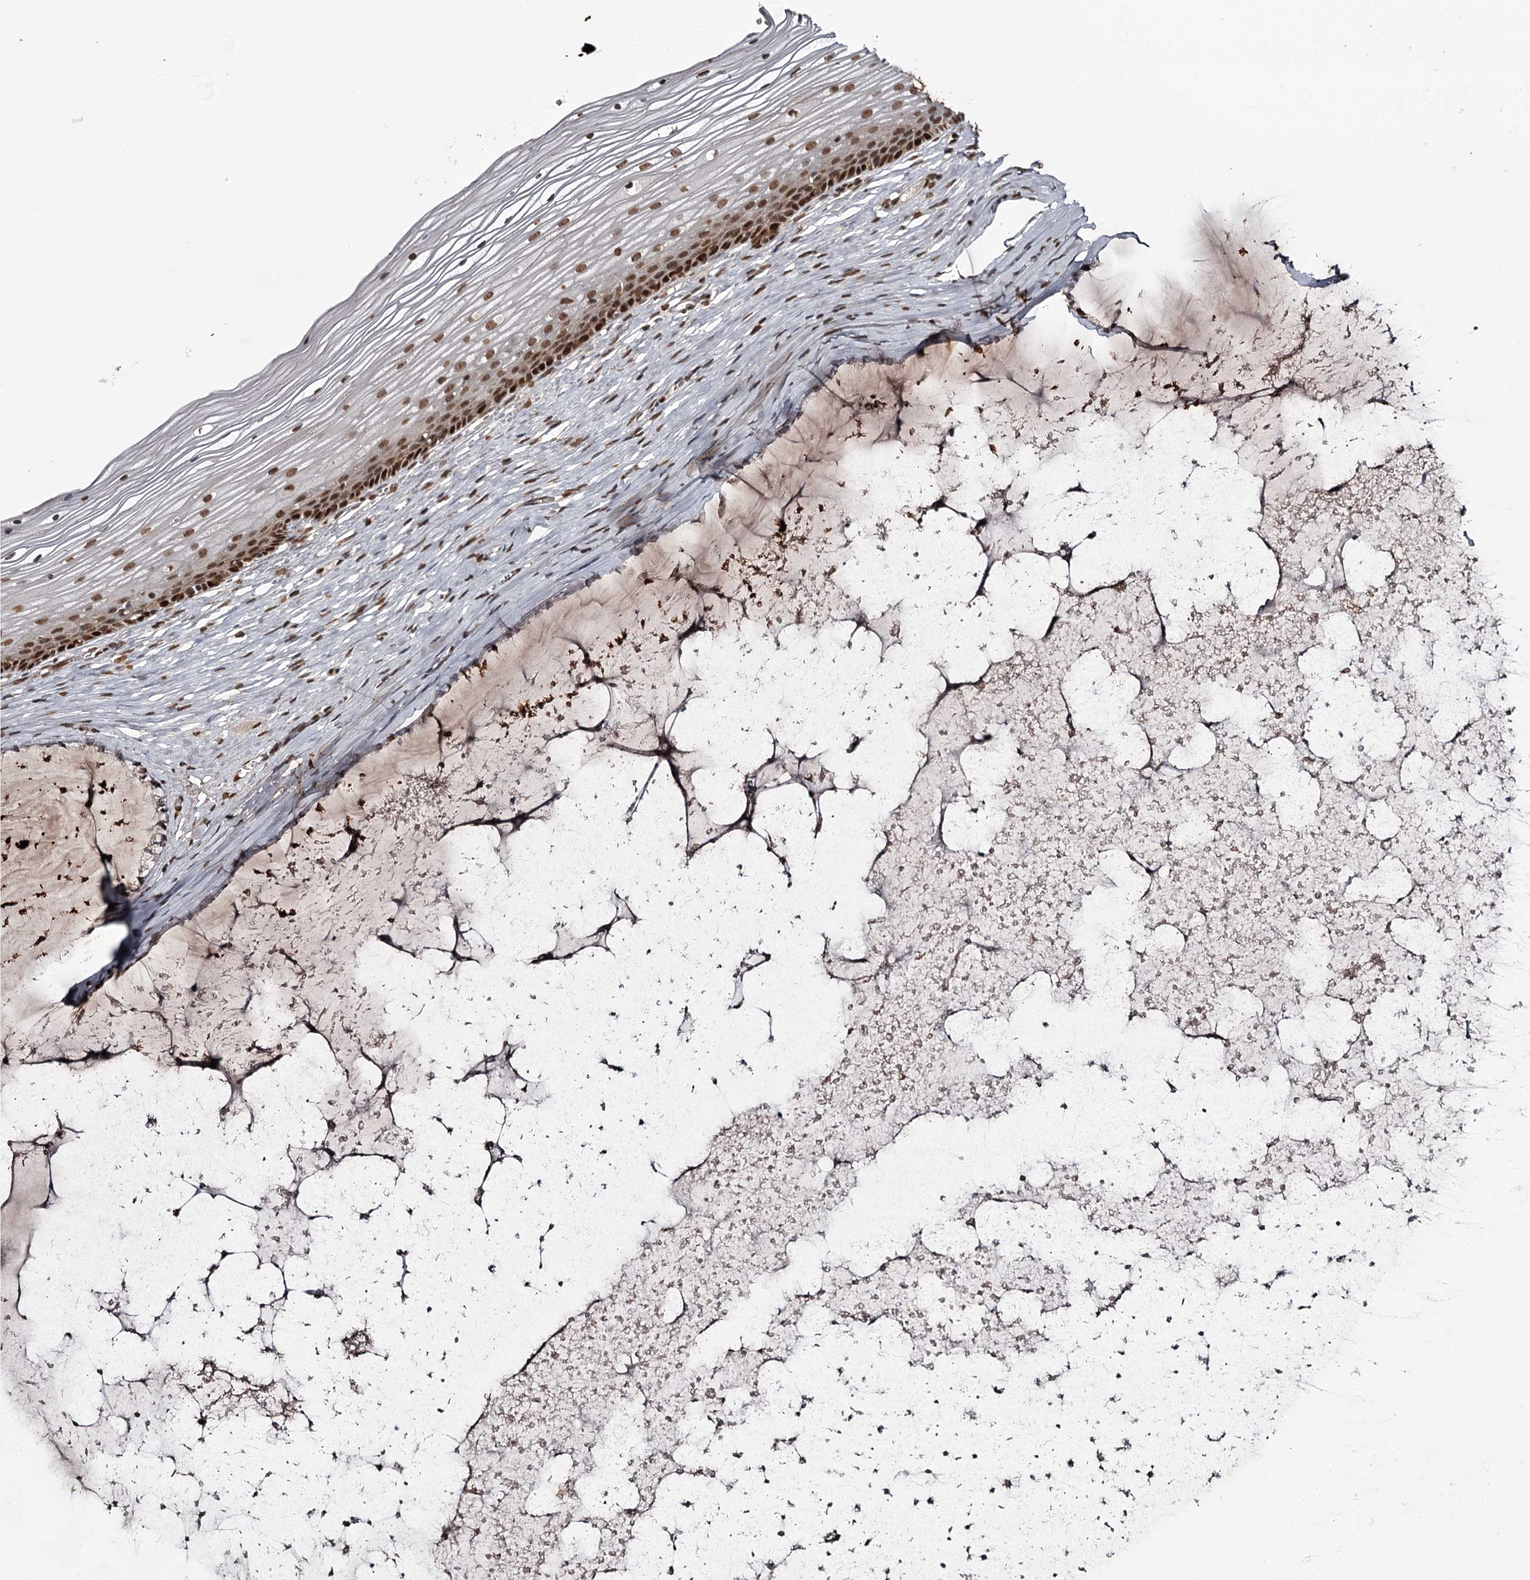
{"staining": {"intensity": "strong", "quantity": ">75%", "location": "nuclear"}, "tissue": "vagina", "cell_type": "Squamous epithelial cells", "image_type": "normal", "snomed": [{"axis": "morphology", "description": "Normal tissue, NOS"}, {"axis": "topography", "description": "Vagina"}, {"axis": "topography", "description": "Cervix"}], "caption": "Benign vagina exhibits strong nuclear staining in approximately >75% of squamous epithelial cells, visualized by immunohistochemistry.", "gene": "THYN1", "patient": {"sex": "female", "age": 40}}